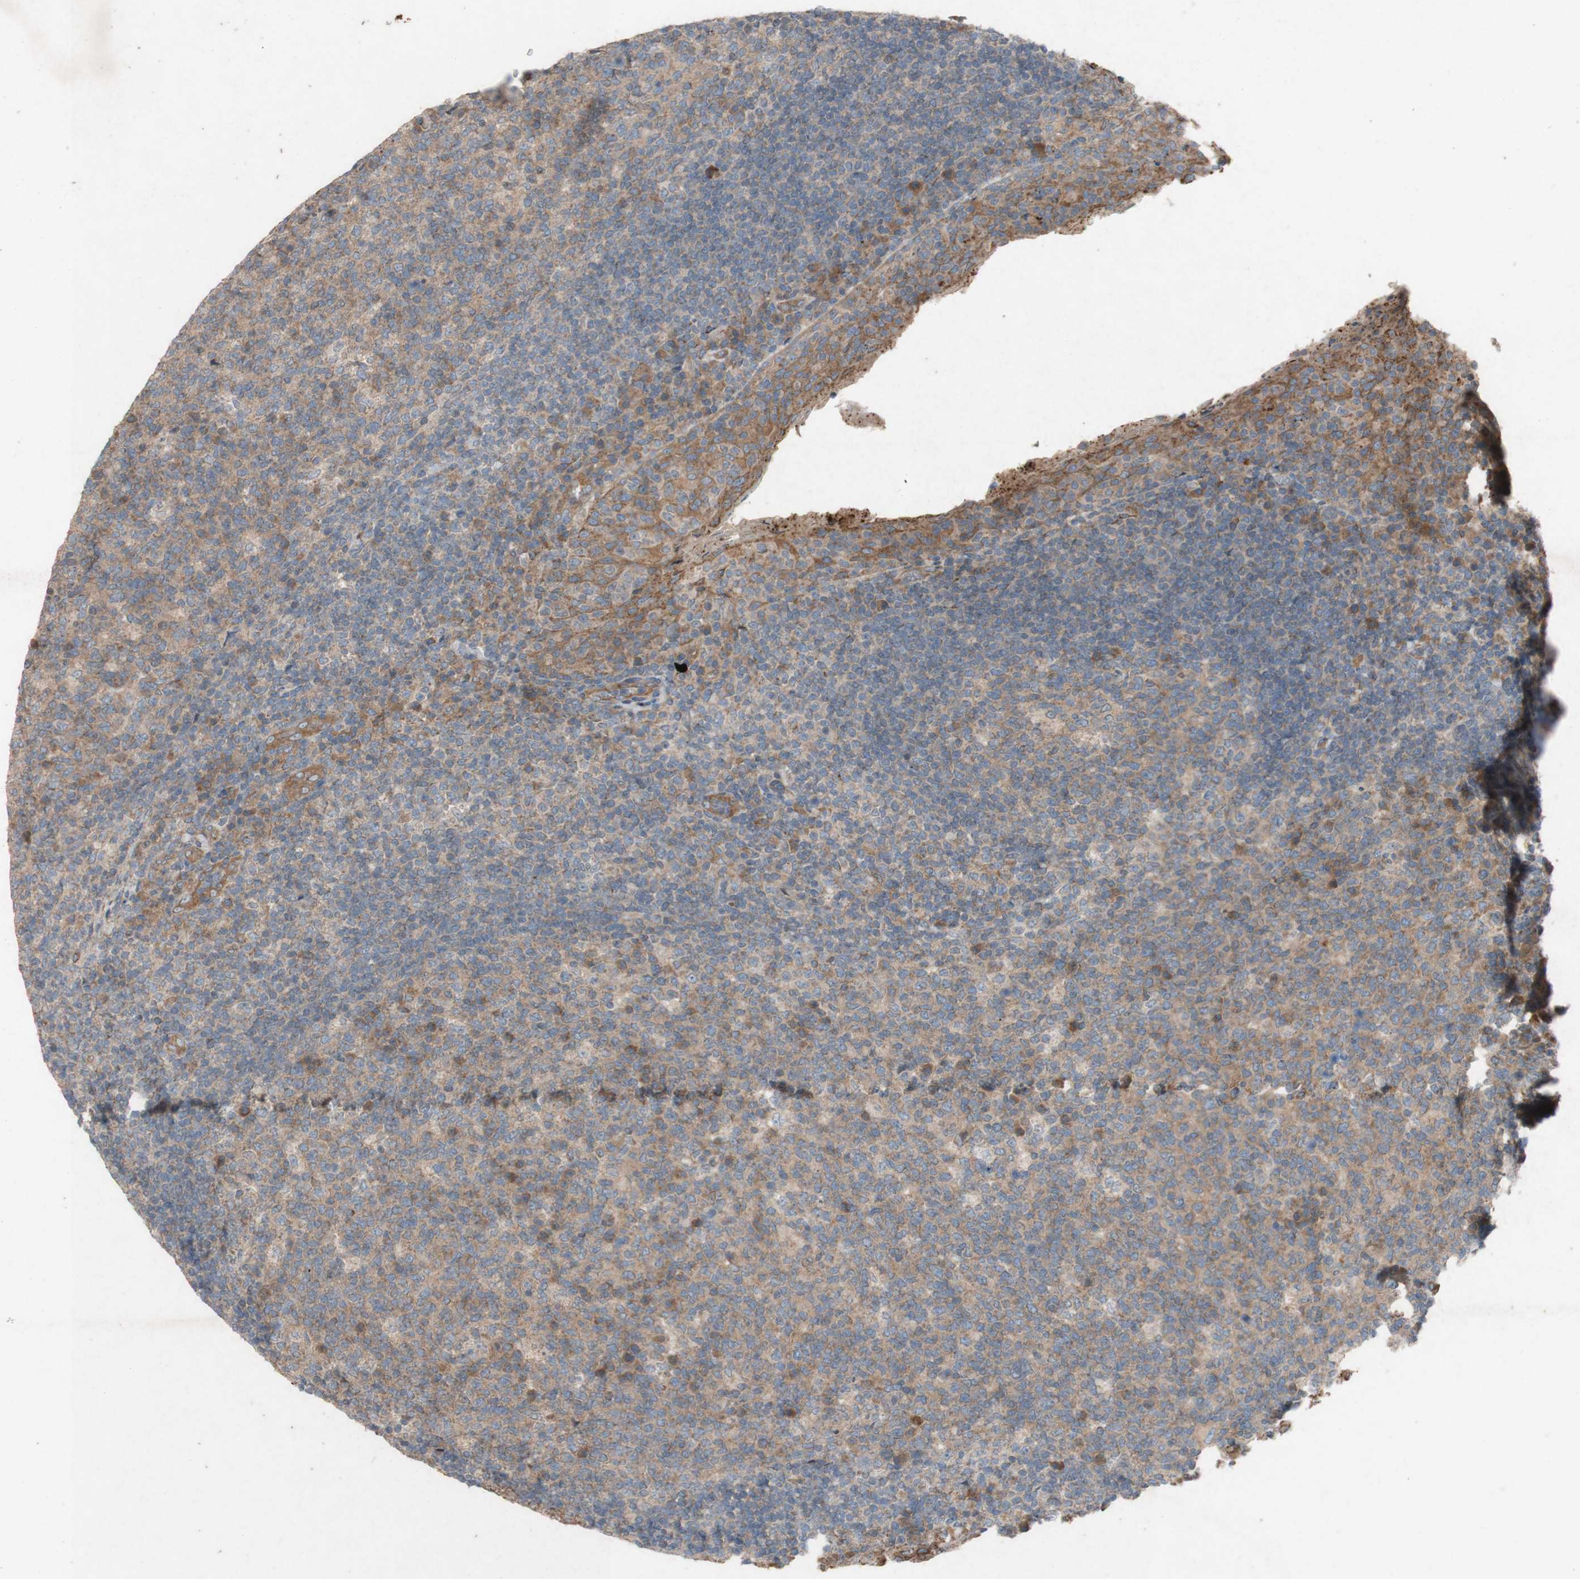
{"staining": {"intensity": "moderate", "quantity": ">75%", "location": "cytoplasmic/membranous"}, "tissue": "tonsil", "cell_type": "Germinal center cells", "image_type": "normal", "snomed": [{"axis": "morphology", "description": "Normal tissue, NOS"}, {"axis": "topography", "description": "Tonsil"}], "caption": "Unremarkable tonsil displays moderate cytoplasmic/membranous staining in approximately >75% of germinal center cells (DAB (3,3'-diaminobenzidine) IHC with brightfield microscopy, high magnification)..", "gene": "TST", "patient": {"sex": "male", "age": 17}}